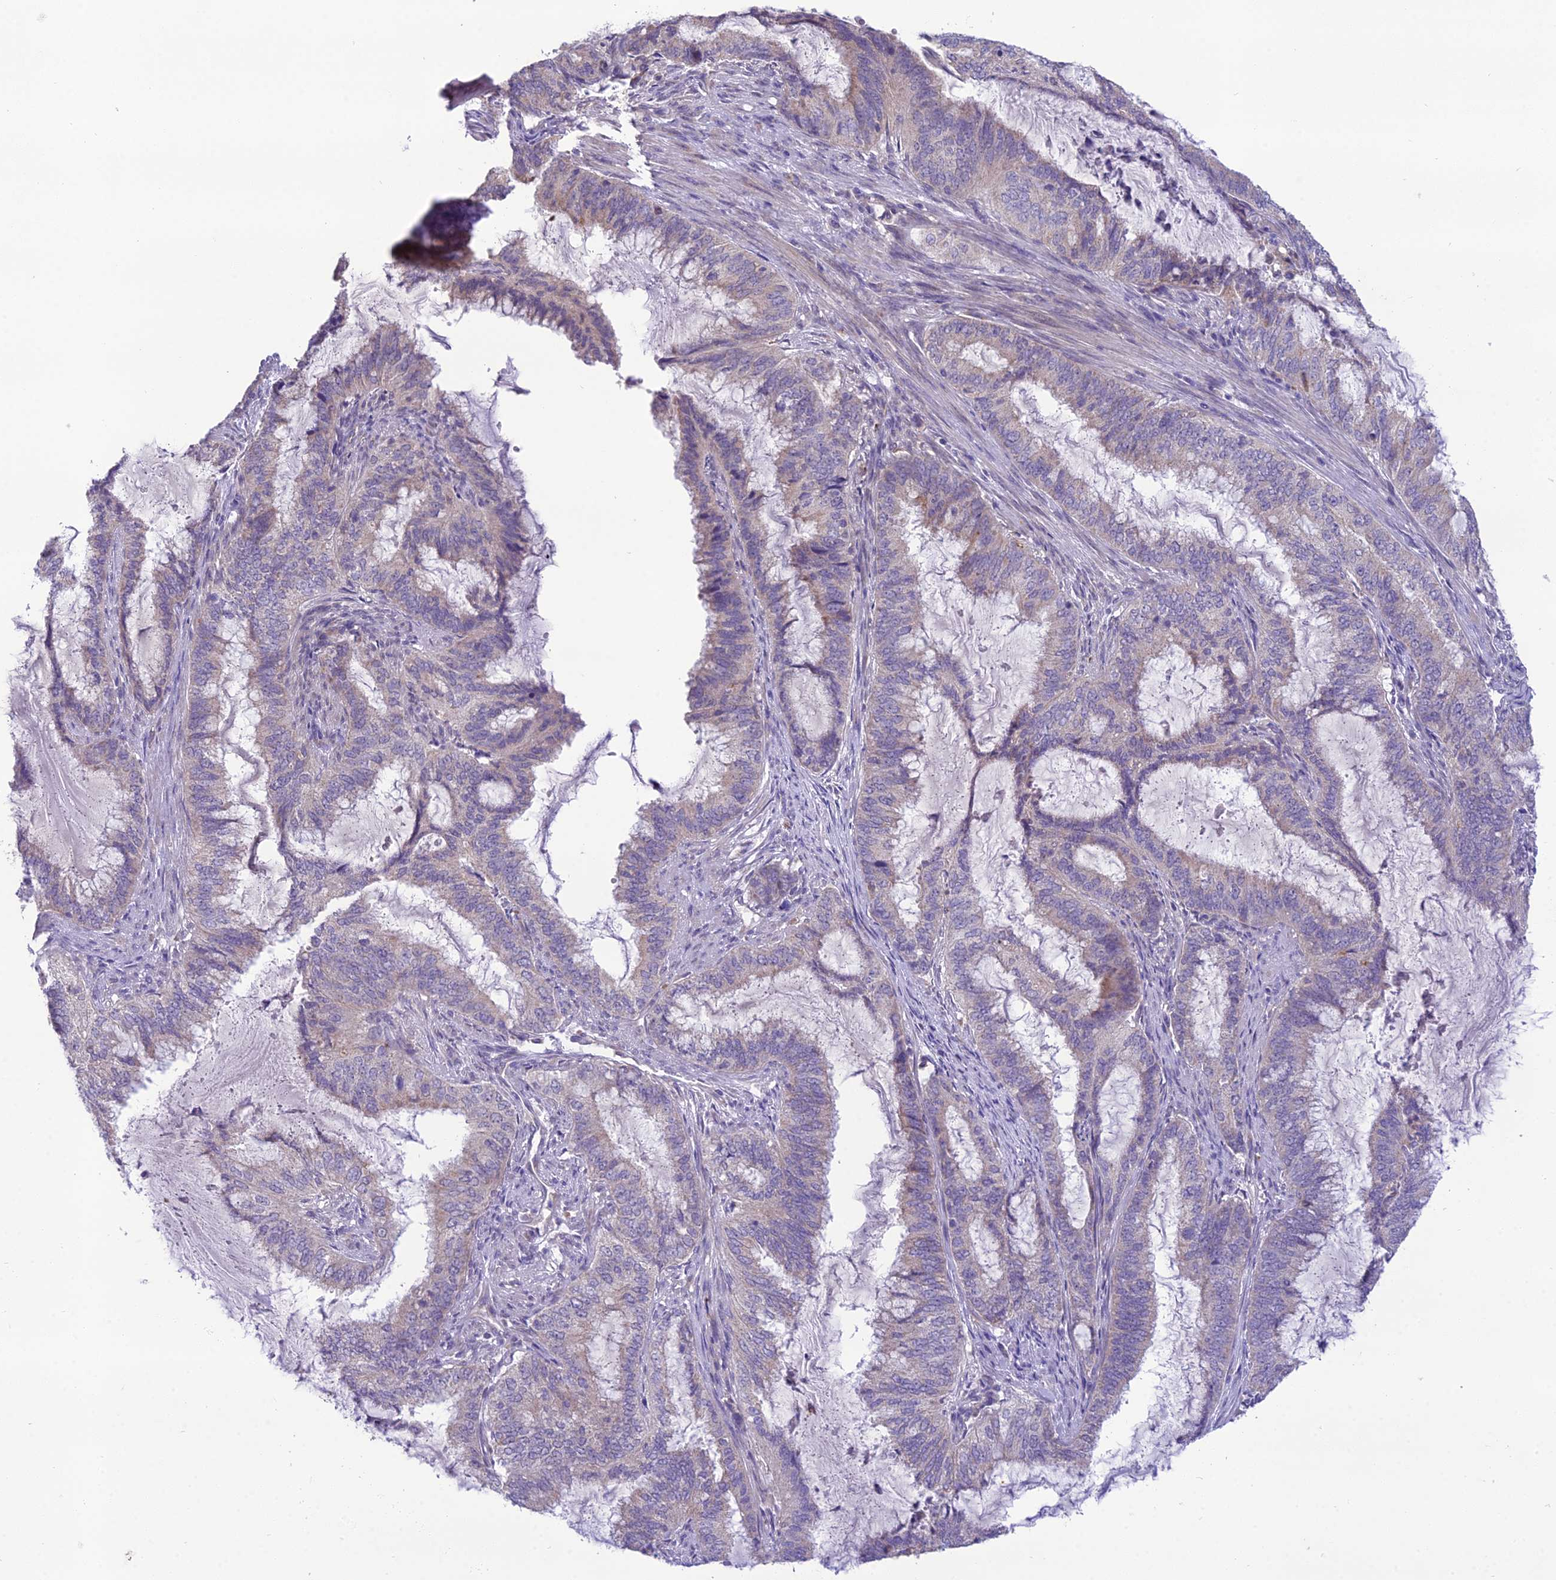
{"staining": {"intensity": "weak", "quantity": "<25%", "location": "cytoplasmic/membranous"}, "tissue": "endometrial cancer", "cell_type": "Tumor cells", "image_type": "cancer", "snomed": [{"axis": "morphology", "description": "Adenocarcinoma, NOS"}, {"axis": "topography", "description": "Endometrium"}], "caption": "An image of endometrial adenocarcinoma stained for a protein exhibits no brown staining in tumor cells. (Stains: DAB (3,3'-diaminobenzidine) IHC with hematoxylin counter stain, Microscopy: brightfield microscopy at high magnification).", "gene": "MIIP", "patient": {"sex": "female", "age": 51}}